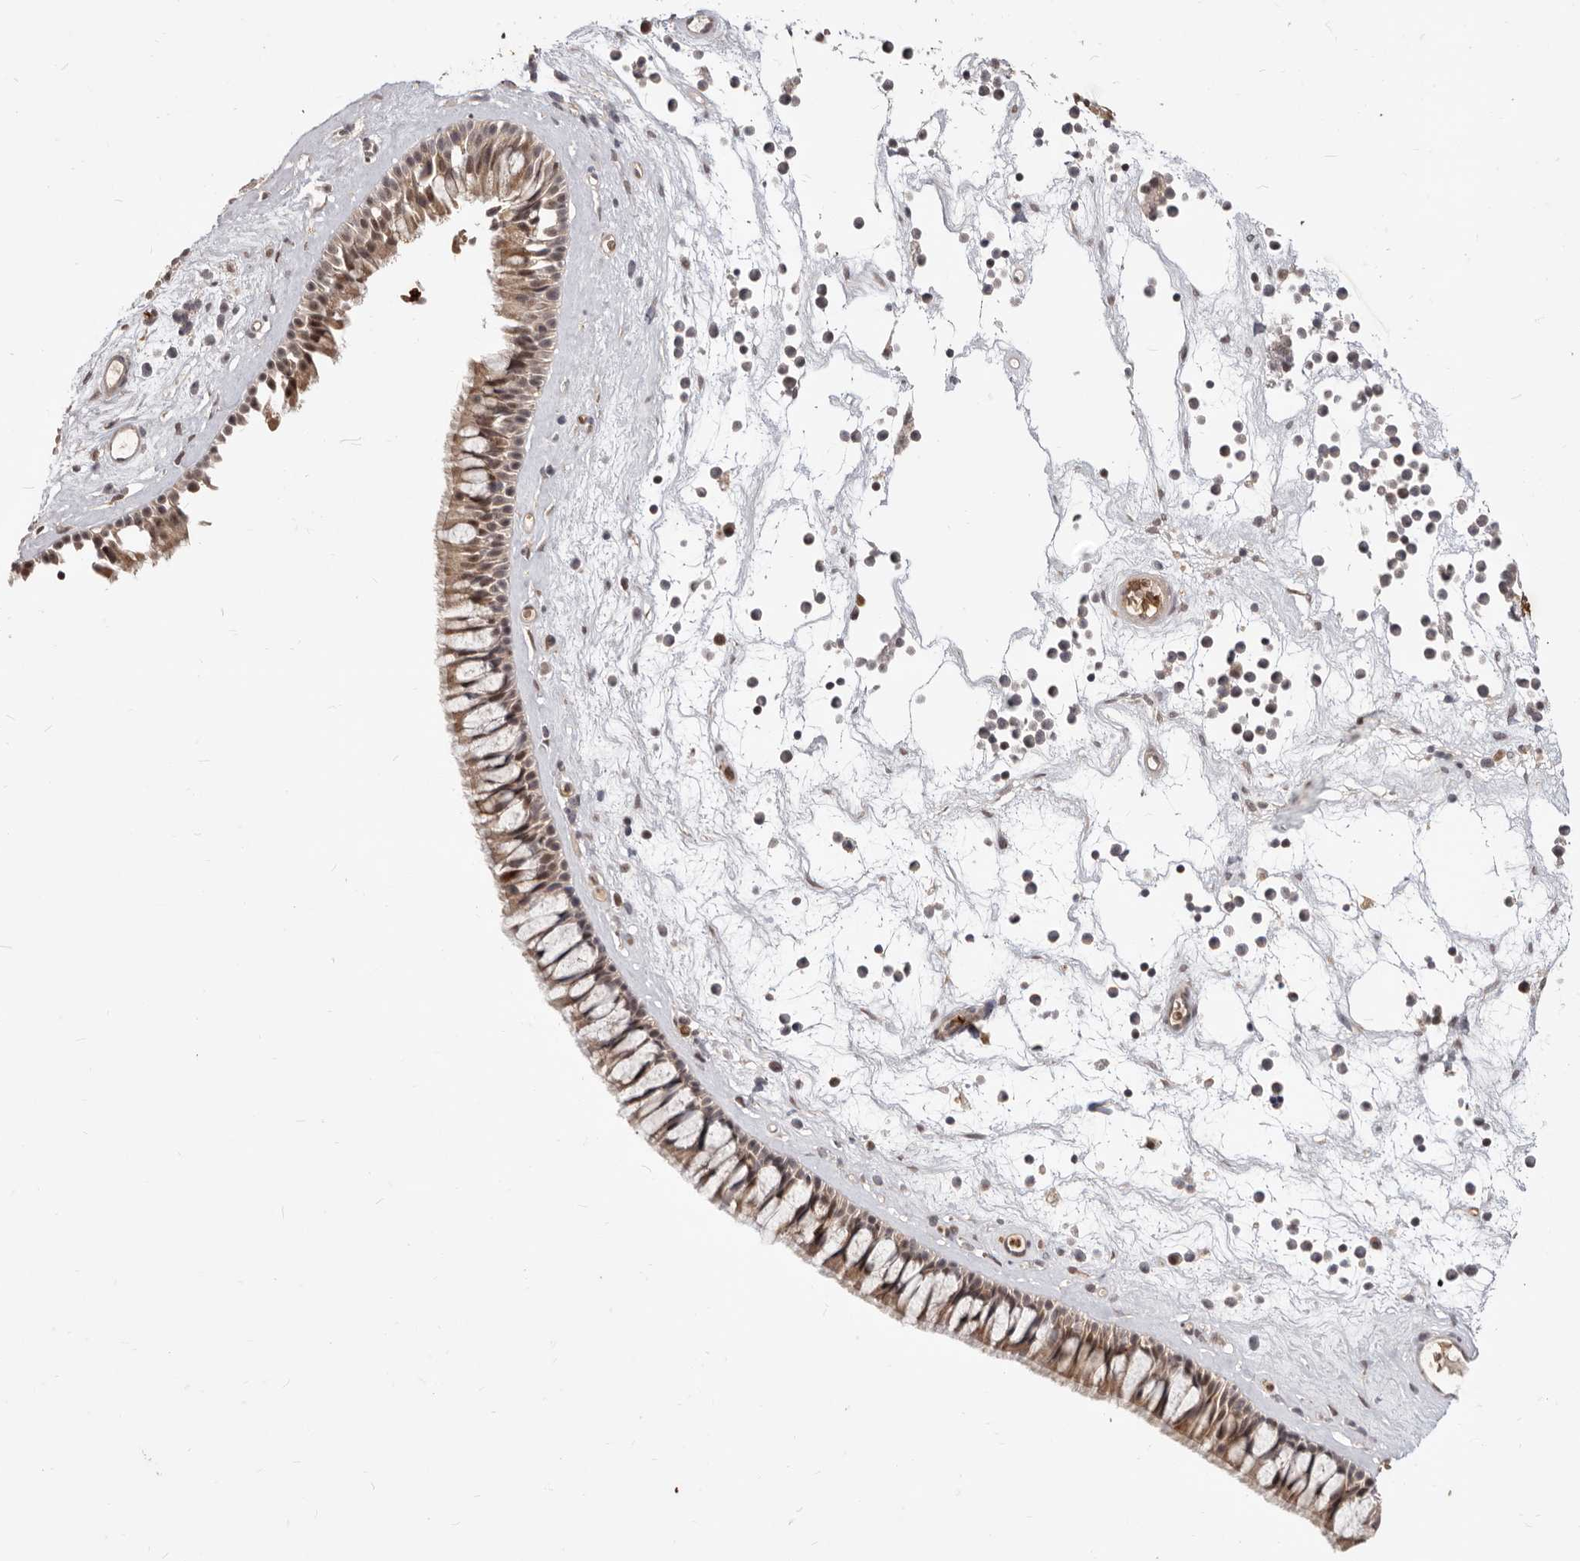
{"staining": {"intensity": "moderate", "quantity": ">75%", "location": "cytoplasmic/membranous,nuclear"}, "tissue": "nasopharynx", "cell_type": "Respiratory epithelial cells", "image_type": "normal", "snomed": [{"axis": "morphology", "description": "Normal tissue, NOS"}, {"axis": "topography", "description": "Nasopharynx"}], "caption": "The micrograph shows staining of normal nasopharynx, revealing moderate cytoplasmic/membranous,nuclear protein expression (brown color) within respiratory epithelial cells. (DAB (3,3'-diaminobenzidine) IHC with brightfield microscopy, high magnification).", "gene": "NCOA3", "patient": {"sex": "male", "age": 64}}